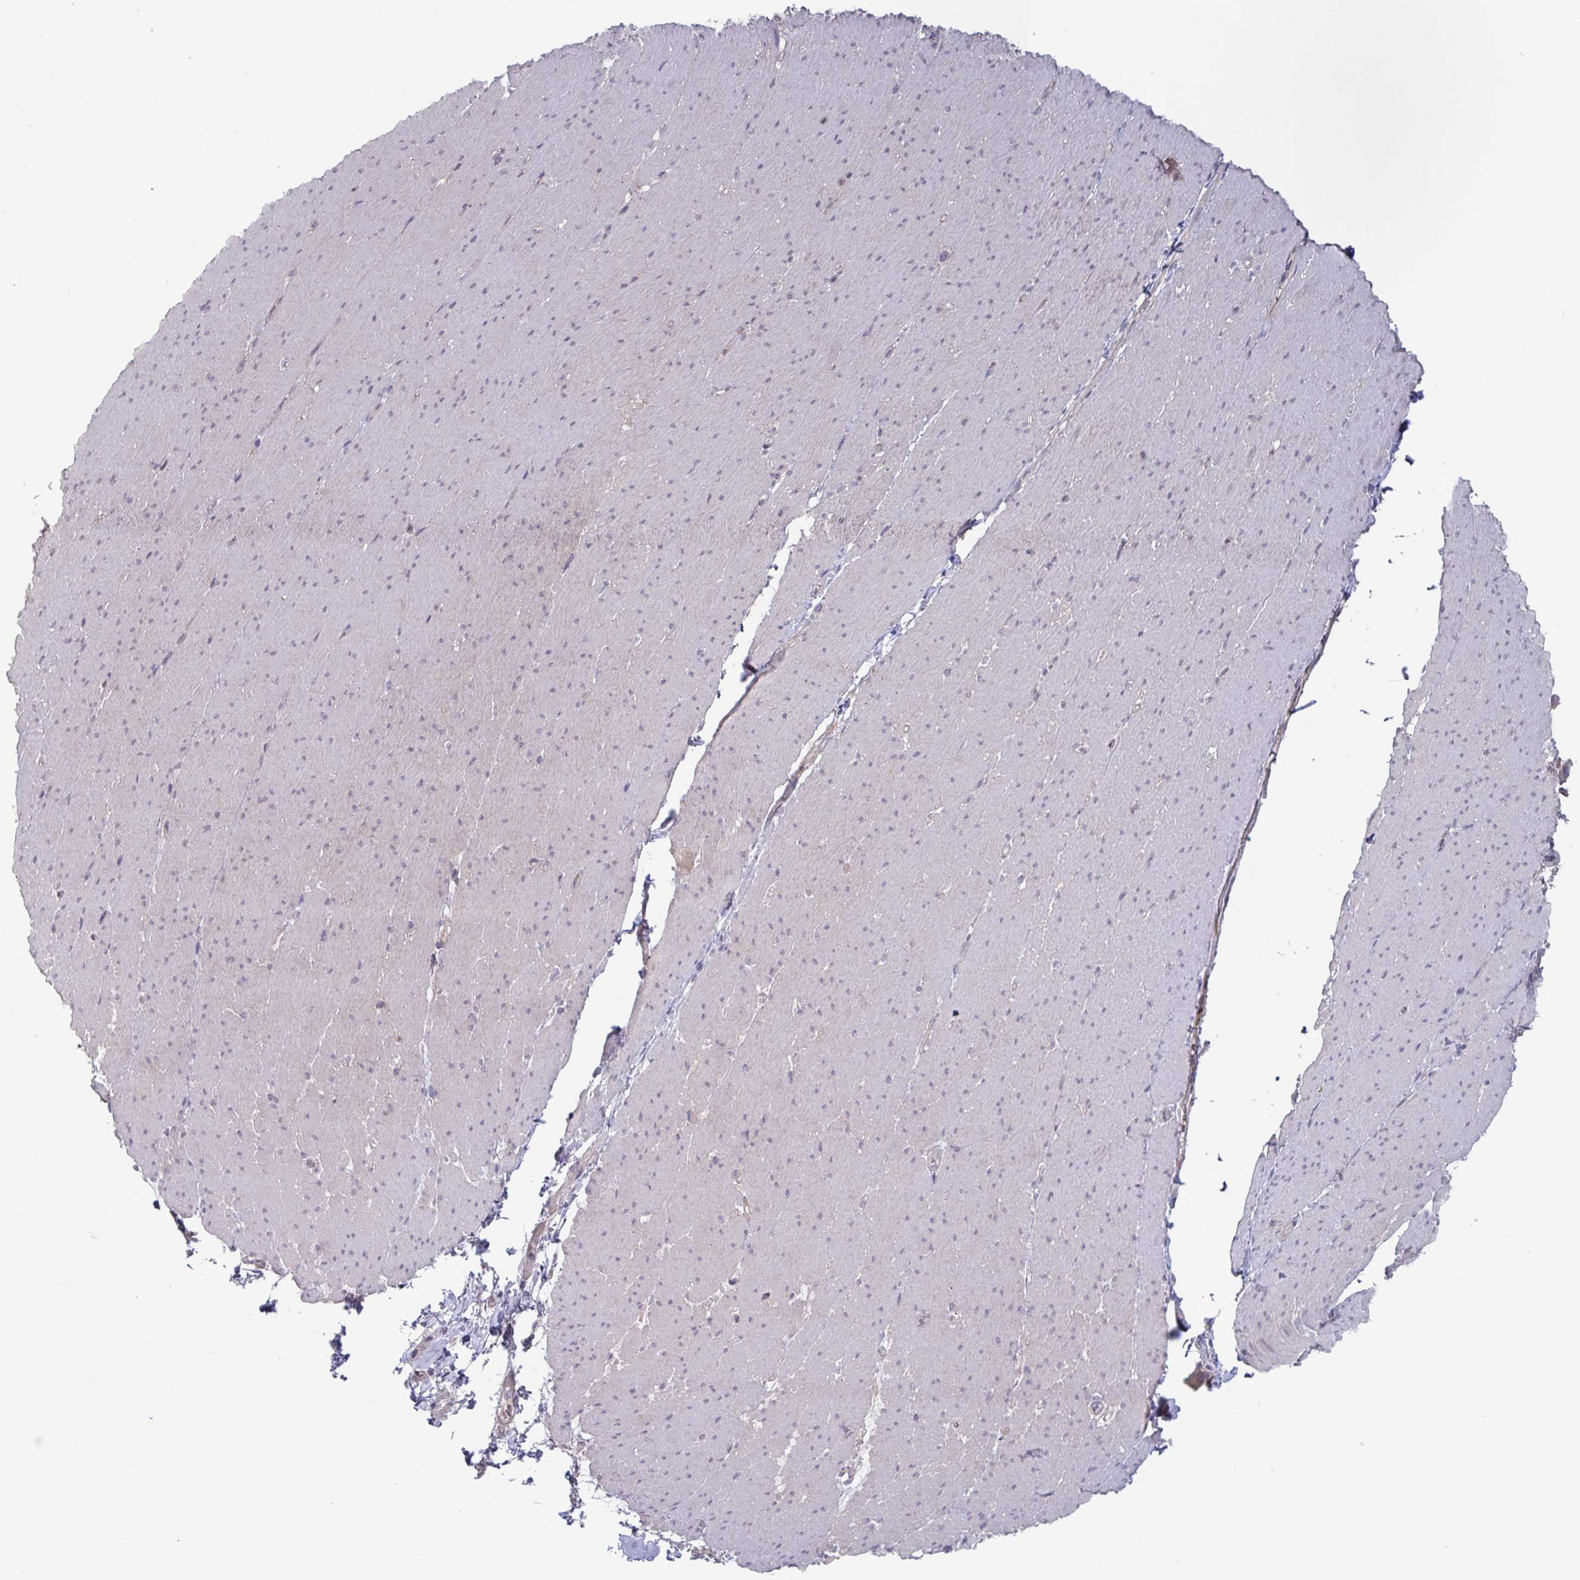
{"staining": {"intensity": "moderate", "quantity": "<25%", "location": "cytoplasmic/membranous"}, "tissue": "smooth muscle", "cell_type": "Smooth muscle cells", "image_type": "normal", "snomed": [{"axis": "morphology", "description": "Normal tissue, NOS"}, {"axis": "topography", "description": "Smooth muscle"}, {"axis": "topography", "description": "Rectum"}], "caption": "Immunohistochemistry photomicrograph of unremarkable smooth muscle: smooth muscle stained using immunohistochemistry (IHC) exhibits low levels of moderate protein expression localized specifically in the cytoplasmic/membranous of smooth muscle cells, appearing as a cytoplasmic/membranous brown color.", "gene": "STK26", "patient": {"sex": "male", "age": 53}}